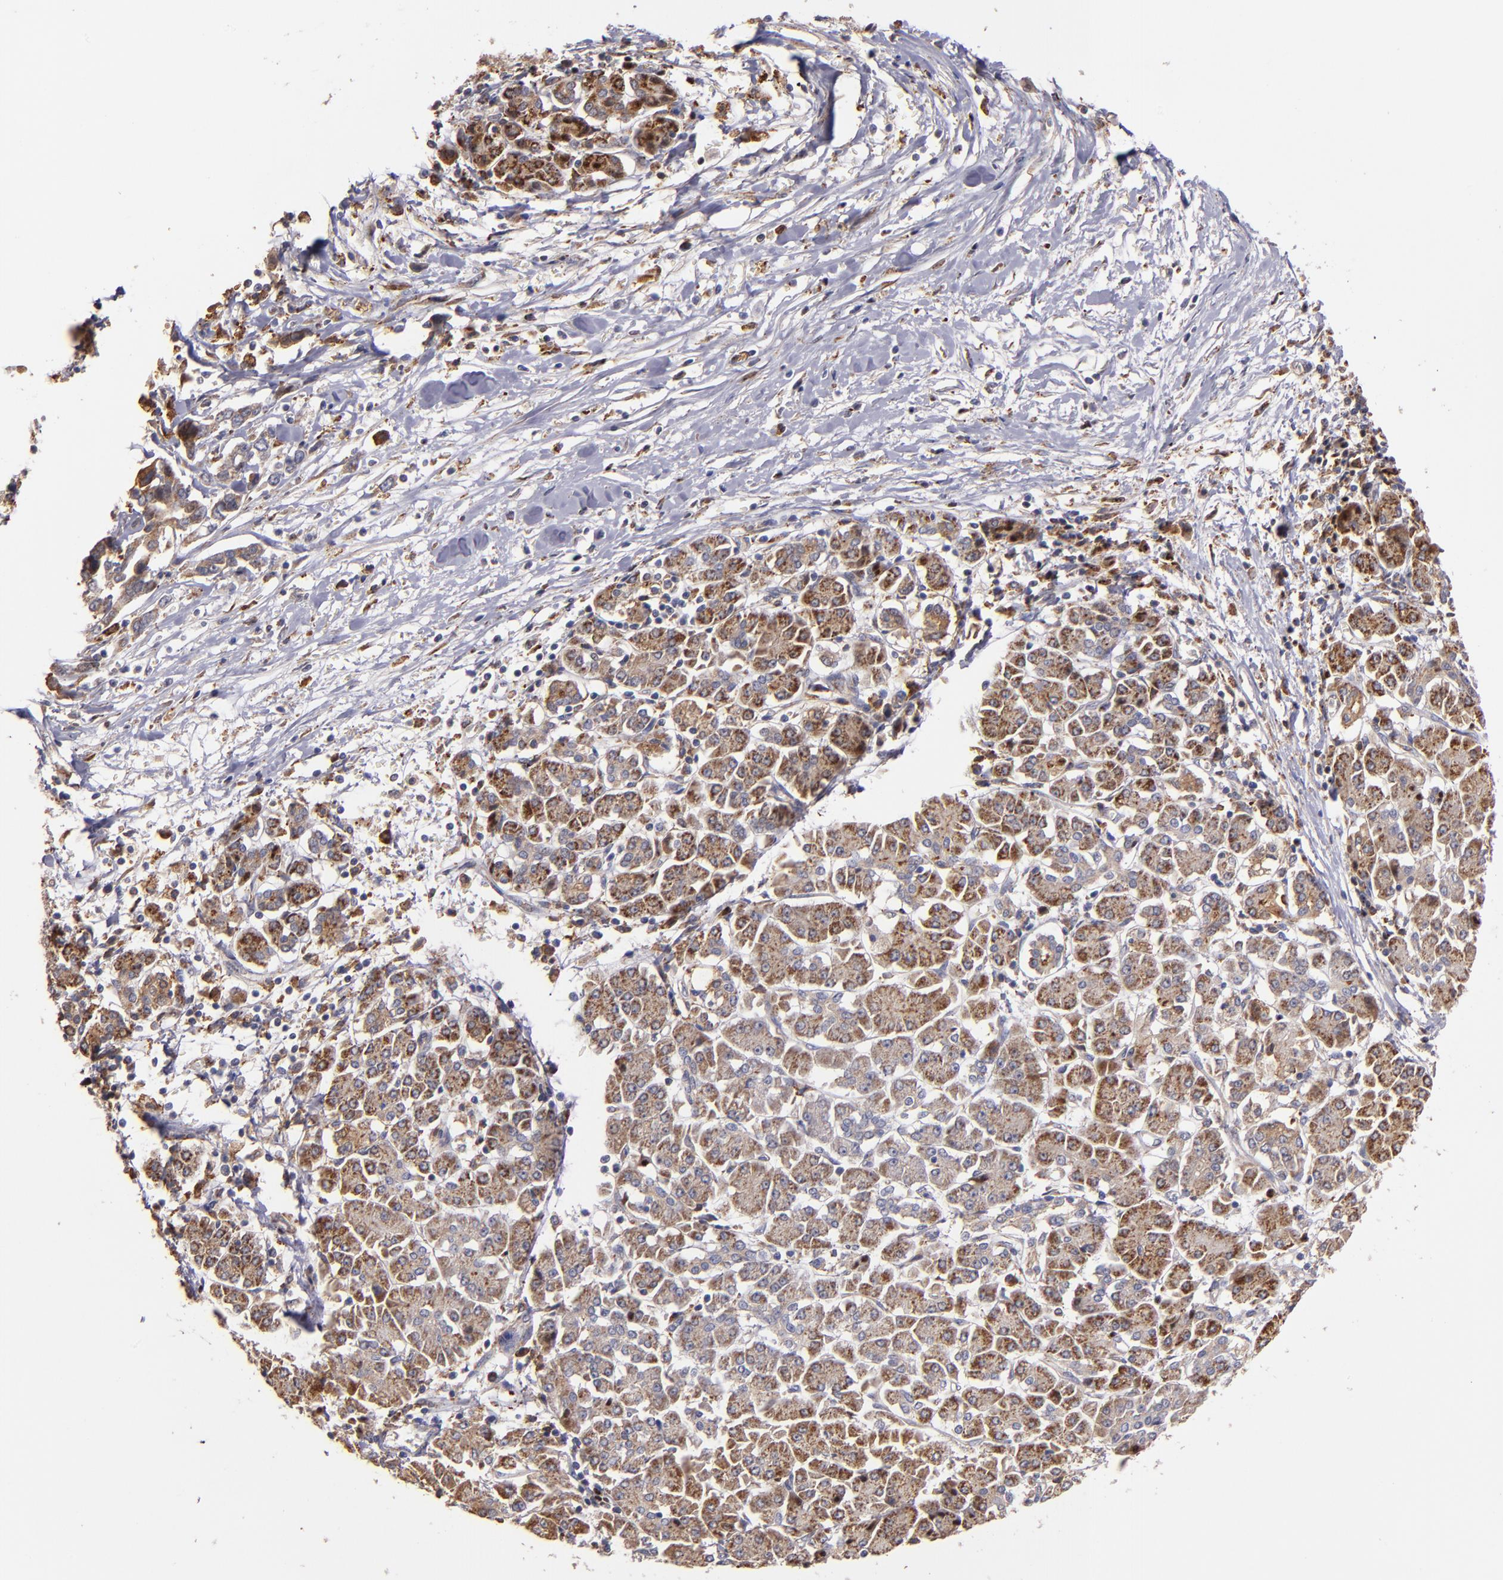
{"staining": {"intensity": "moderate", "quantity": ">75%", "location": "cytoplasmic/membranous"}, "tissue": "pancreatic cancer", "cell_type": "Tumor cells", "image_type": "cancer", "snomed": [{"axis": "morphology", "description": "Adenocarcinoma, NOS"}, {"axis": "topography", "description": "Pancreas"}], "caption": "Protein staining displays moderate cytoplasmic/membranous staining in approximately >75% of tumor cells in pancreatic cancer (adenocarcinoma). Ihc stains the protein of interest in brown and the nuclei are stained blue.", "gene": "IFIH1", "patient": {"sex": "female", "age": 57}}